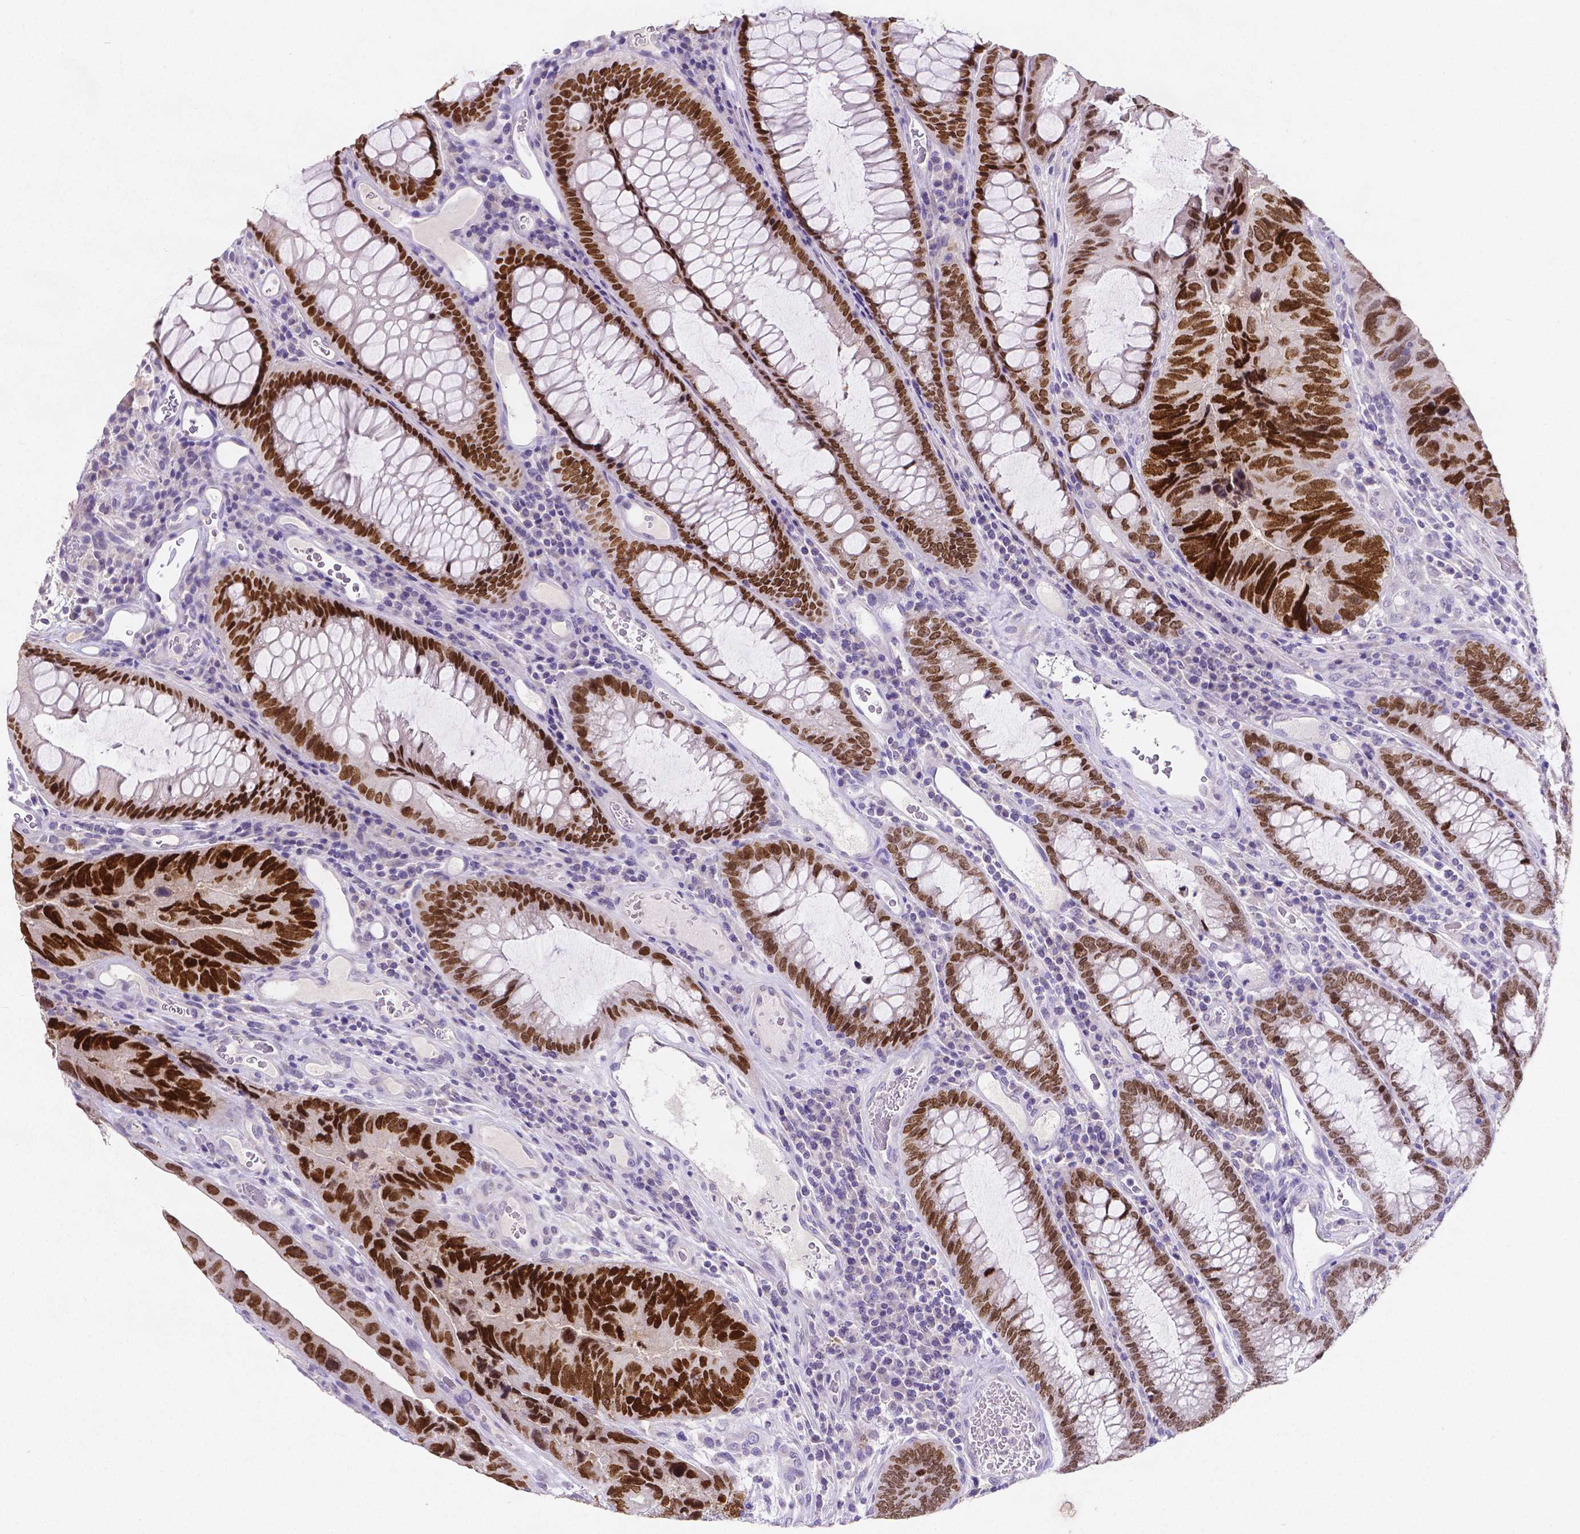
{"staining": {"intensity": "strong", "quantity": ">75%", "location": "nuclear"}, "tissue": "colorectal cancer", "cell_type": "Tumor cells", "image_type": "cancer", "snomed": [{"axis": "morphology", "description": "Adenocarcinoma, NOS"}, {"axis": "topography", "description": "Colon"}], "caption": "The photomicrograph demonstrates a brown stain indicating the presence of a protein in the nuclear of tumor cells in colorectal cancer (adenocarcinoma).", "gene": "SATB2", "patient": {"sex": "female", "age": 67}}